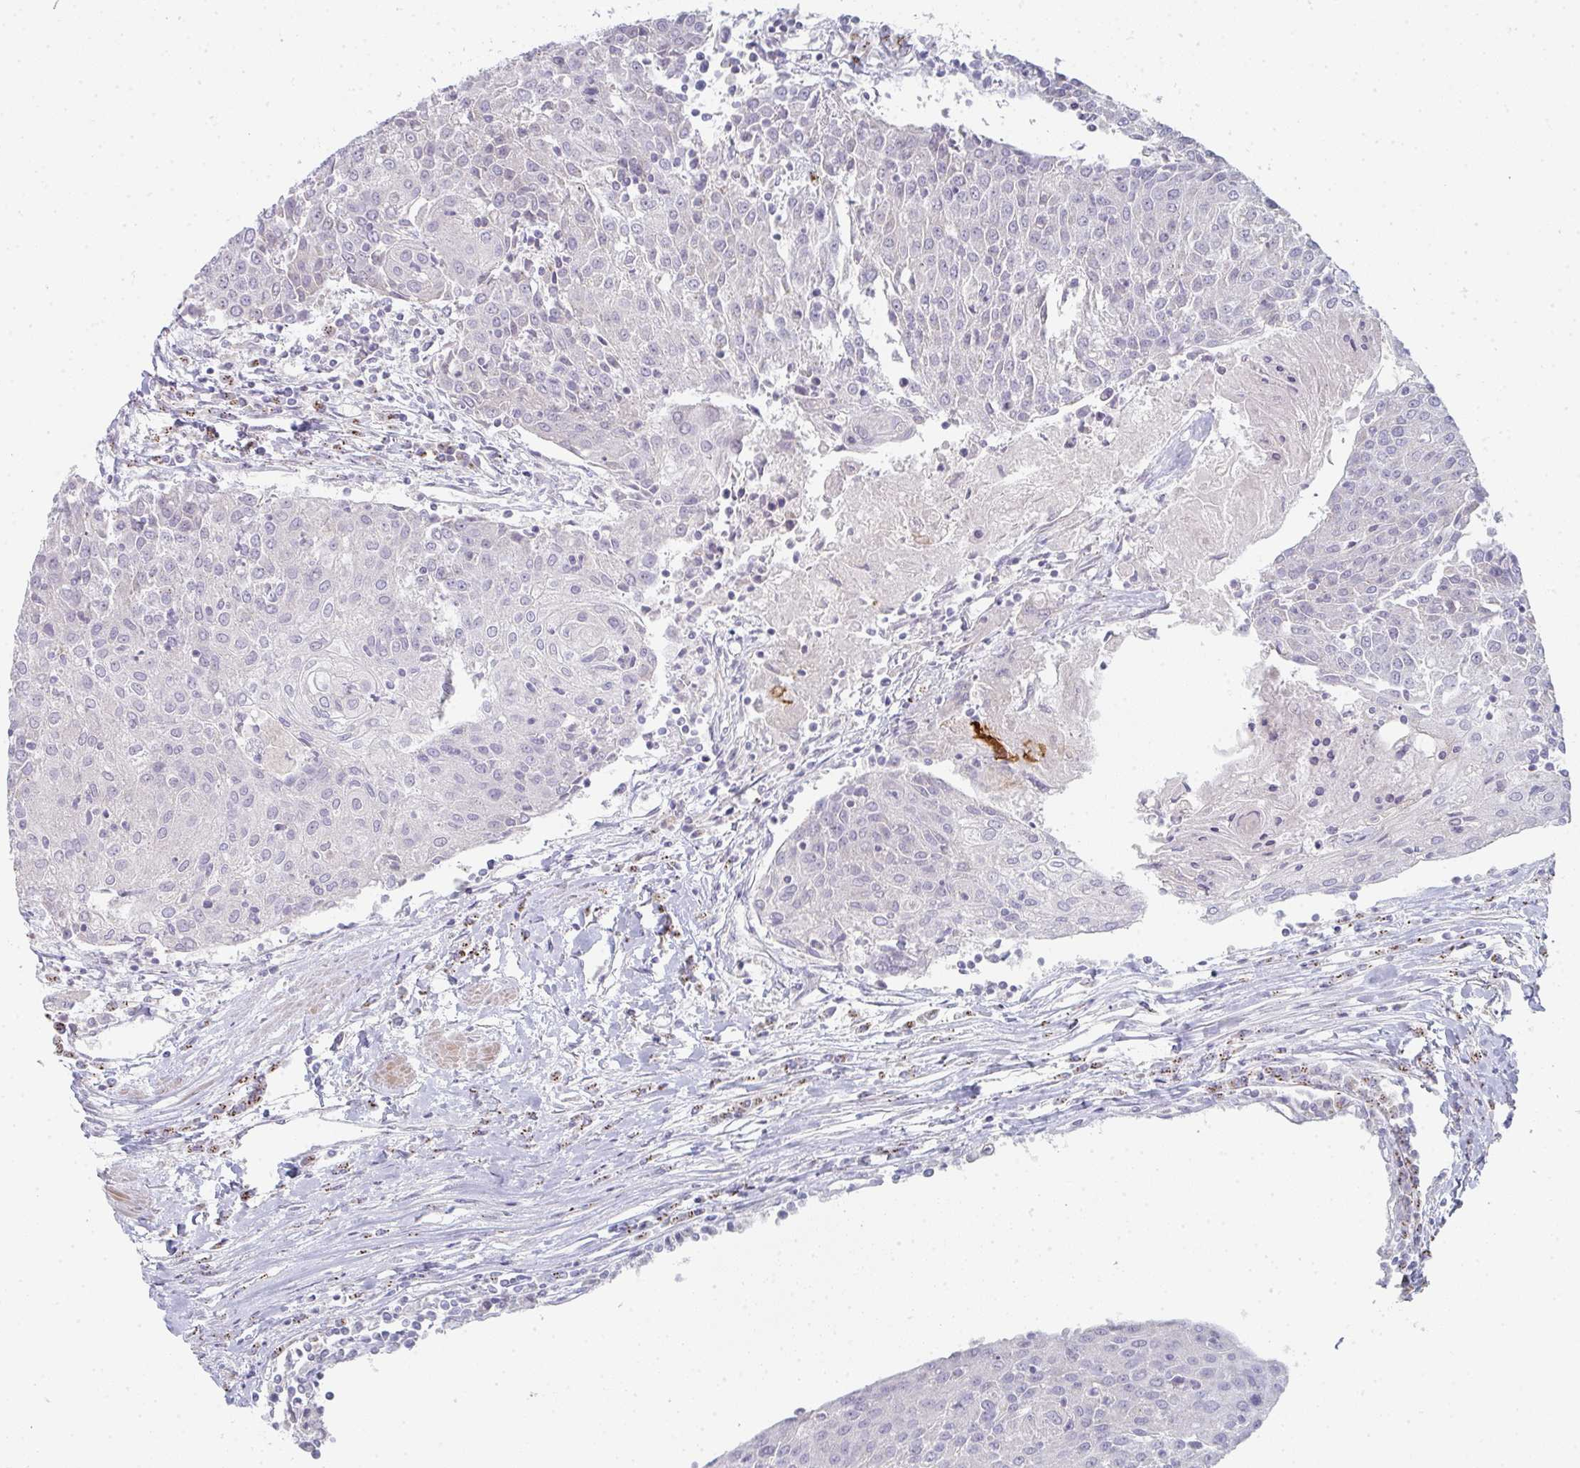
{"staining": {"intensity": "negative", "quantity": "none", "location": "none"}, "tissue": "urothelial cancer", "cell_type": "Tumor cells", "image_type": "cancer", "snomed": [{"axis": "morphology", "description": "Urothelial carcinoma, High grade"}, {"axis": "topography", "description": "Urinary bladder"}], "caption": "The micrograph shows no staining of tumor cells in urothelial cancer. Brightfield microscopy of IHC stained with DAB (3,3'-diaminobenzidine) (brown) and hematoxylin (blue), captured at high magnification.", "gene": "ZNF526", "patient": {"sex": "female", "age": 85}}